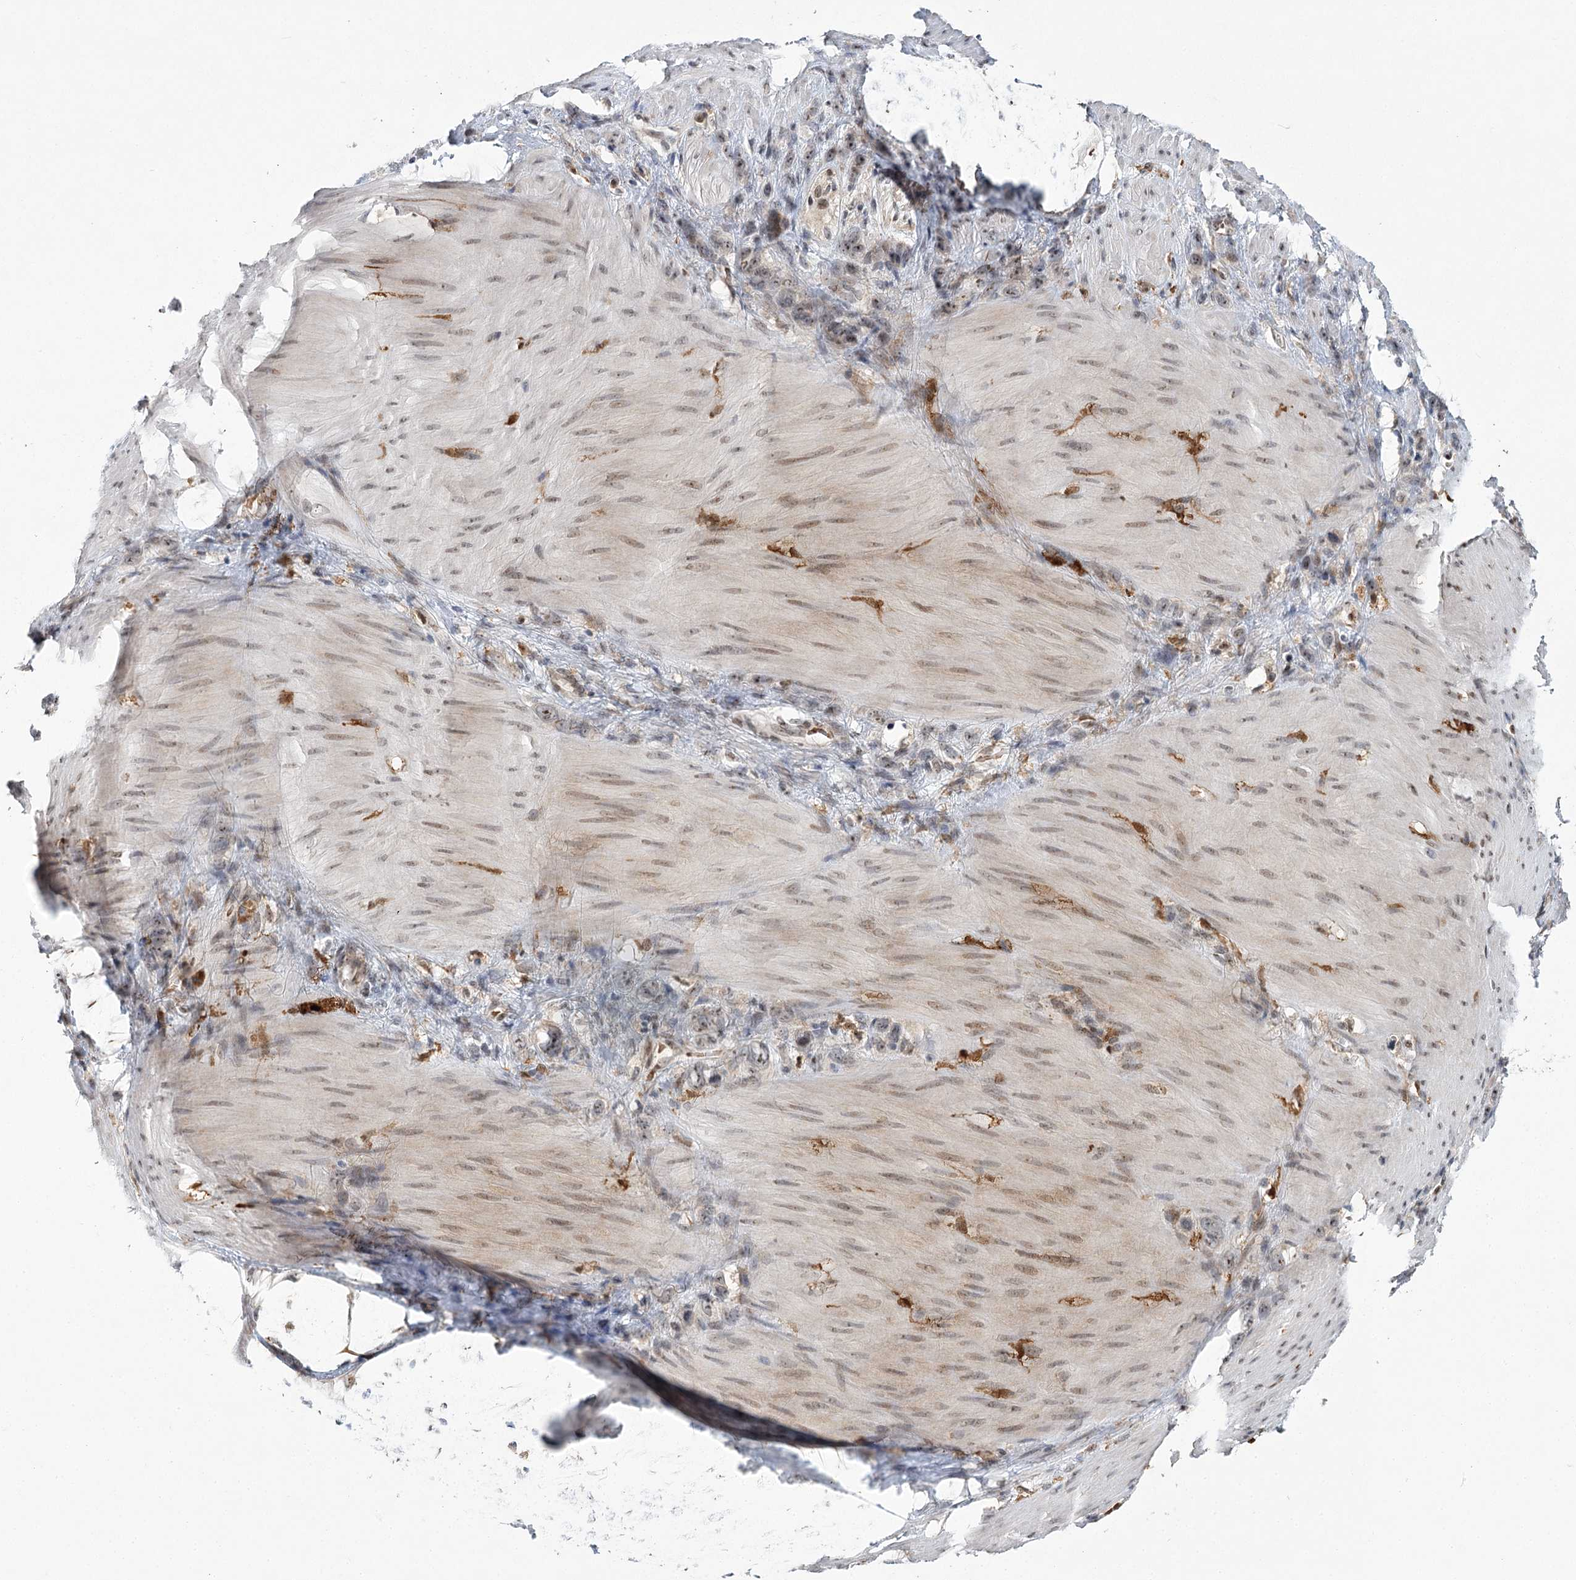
{"staining": {"intensity": "weak", "quantity": "25%-75%", "location": "nuclear"}, "tissue": "stomach cancer", "cell_type": "Tumor cells", "image_type": "cancer", "snomed": [{"axis": "morphology", "description": "Normal tissue, NOS"}, {"axis": "morphology", "description": "Adenocarcinoma, NOS"}, {"axis": "morphology", "description": "Adenocarcinoma, High grade"}, {"axis": "topography", "description": "Stomach, upper"}, {"axis": "topography", "description": "Stomach"}], "caption": "Immunohistochemical staining of human stomach cancer (adenocarcinoma (high-grade)) shows low levels of weak nuclear protein expression in approximately 25%-75% of tumor cells.", "gene": "WDR36", "patient": {"sex": "female", "age": 65}}